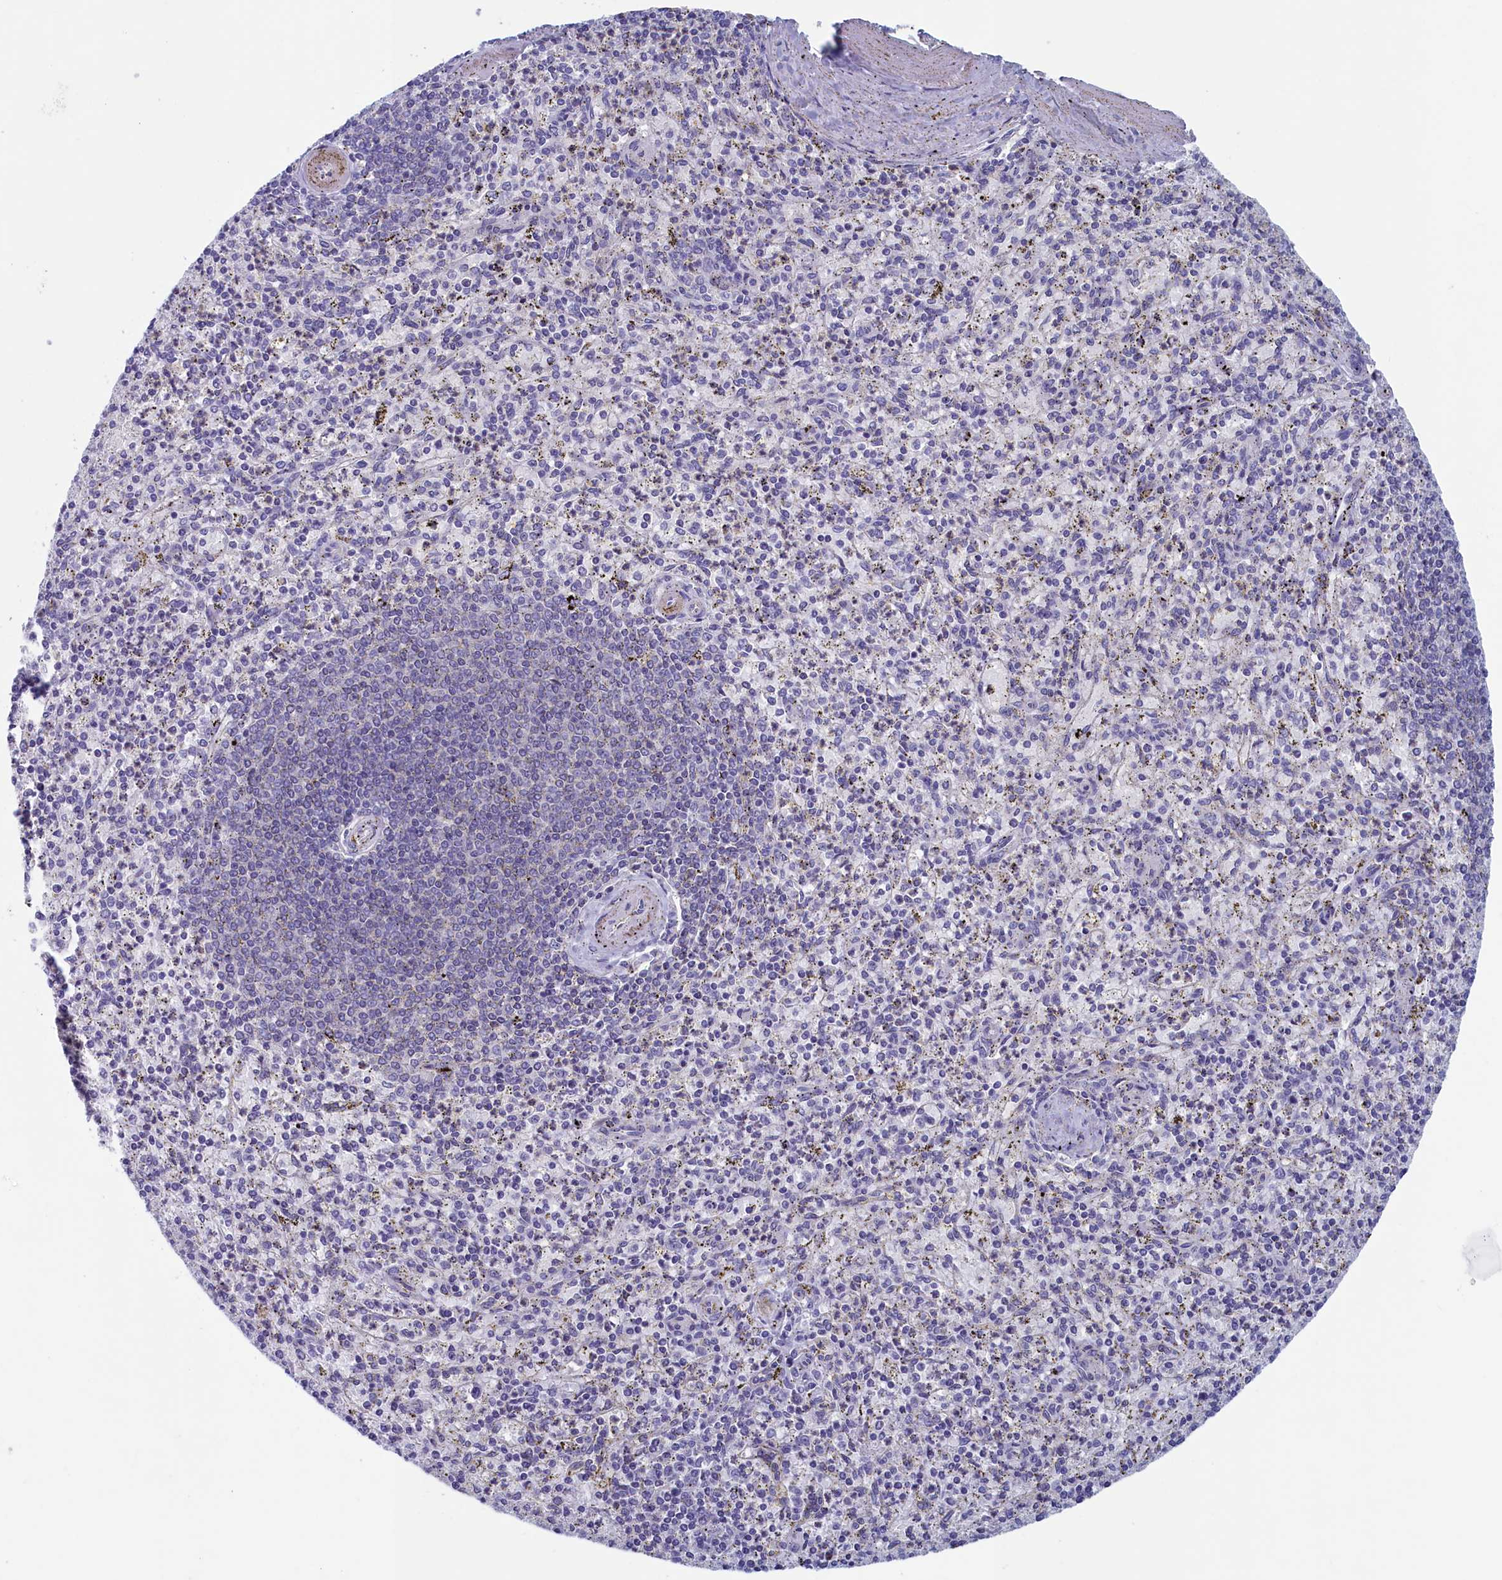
{"staining": {"intensity": "negative", "quantity": "none", "location": "none"}, "tissue": "spleen", "cell_type": "Cells in red pulp", "image_type": "normal", "snomed": [{"axis": "morphology", "description": "Normal tissue, NOS"}, {"axis": "topography", "description": "Spleen"}], "caption": "Immunohistochemistry of unremarkable spleen shows no expression in cells in red pulp. The staining is performed using DAB brown chromogen with nuclei counter-stained in using hematoxylin.", "gene": "WDR76", "patient": {"sex": "male", "age": 72}}